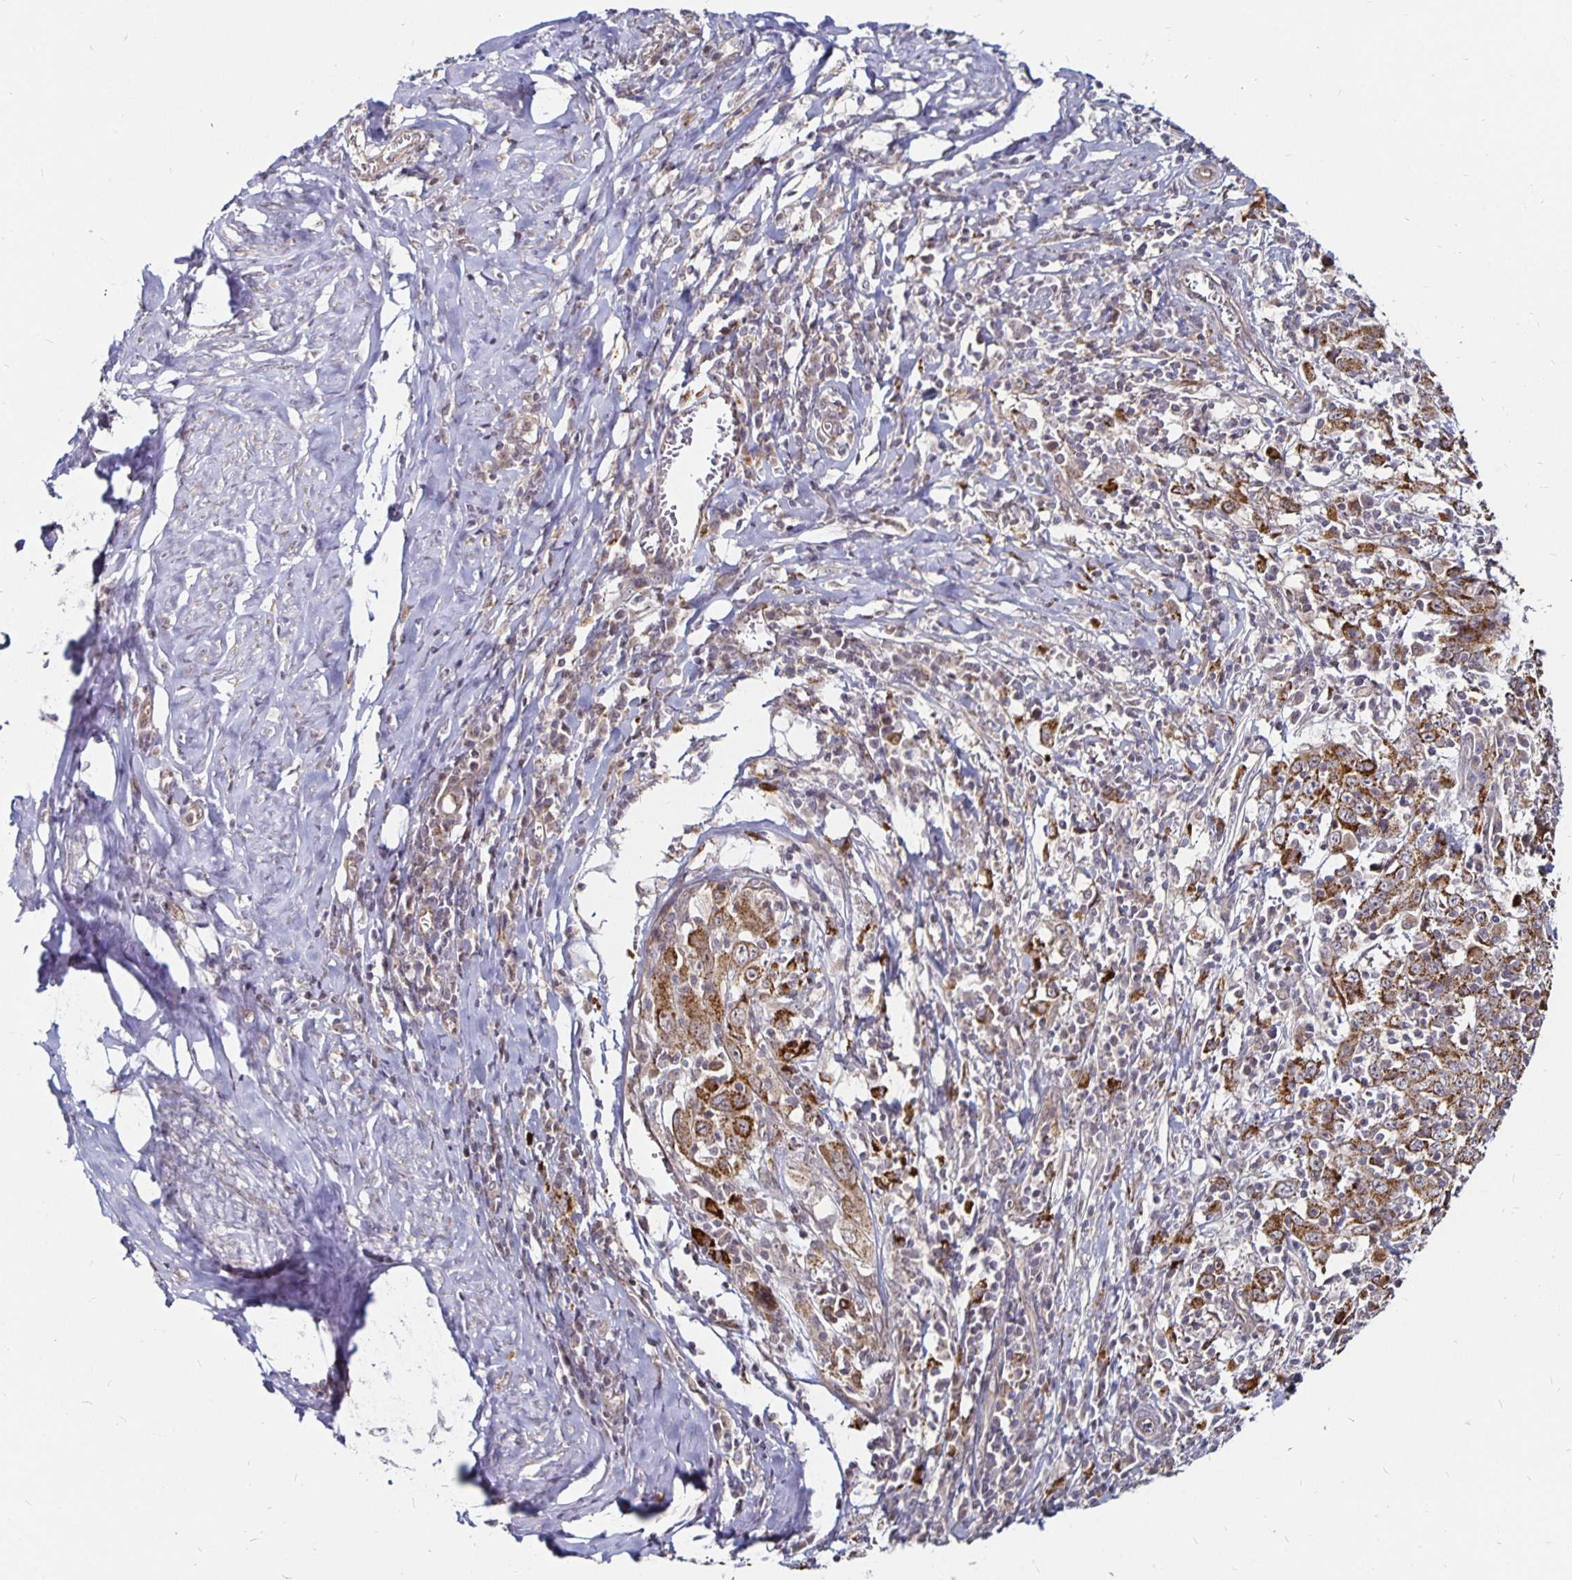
{"staining": {"intensity": "moderate", "quantity": ">75%", "location": "cytoplasmic/membranous"}, "tissue": "cervical cancer", "cell_type": "Tumor cells", "image_type": "cancer", "snomed": [{"axis": "morphology", "description": "Squamous cell carcinoma, NOS"}, {"axis": "topography", "description": "Cervix"}], "caption": "Brown immunohistochemical staining in human cervical cancer exhibits moderate cytoplasmic/membranous positivity in about >75% of tumor cells.", "gene": "CYP27A1", "patient": {"sex": "female", "age": 46}}